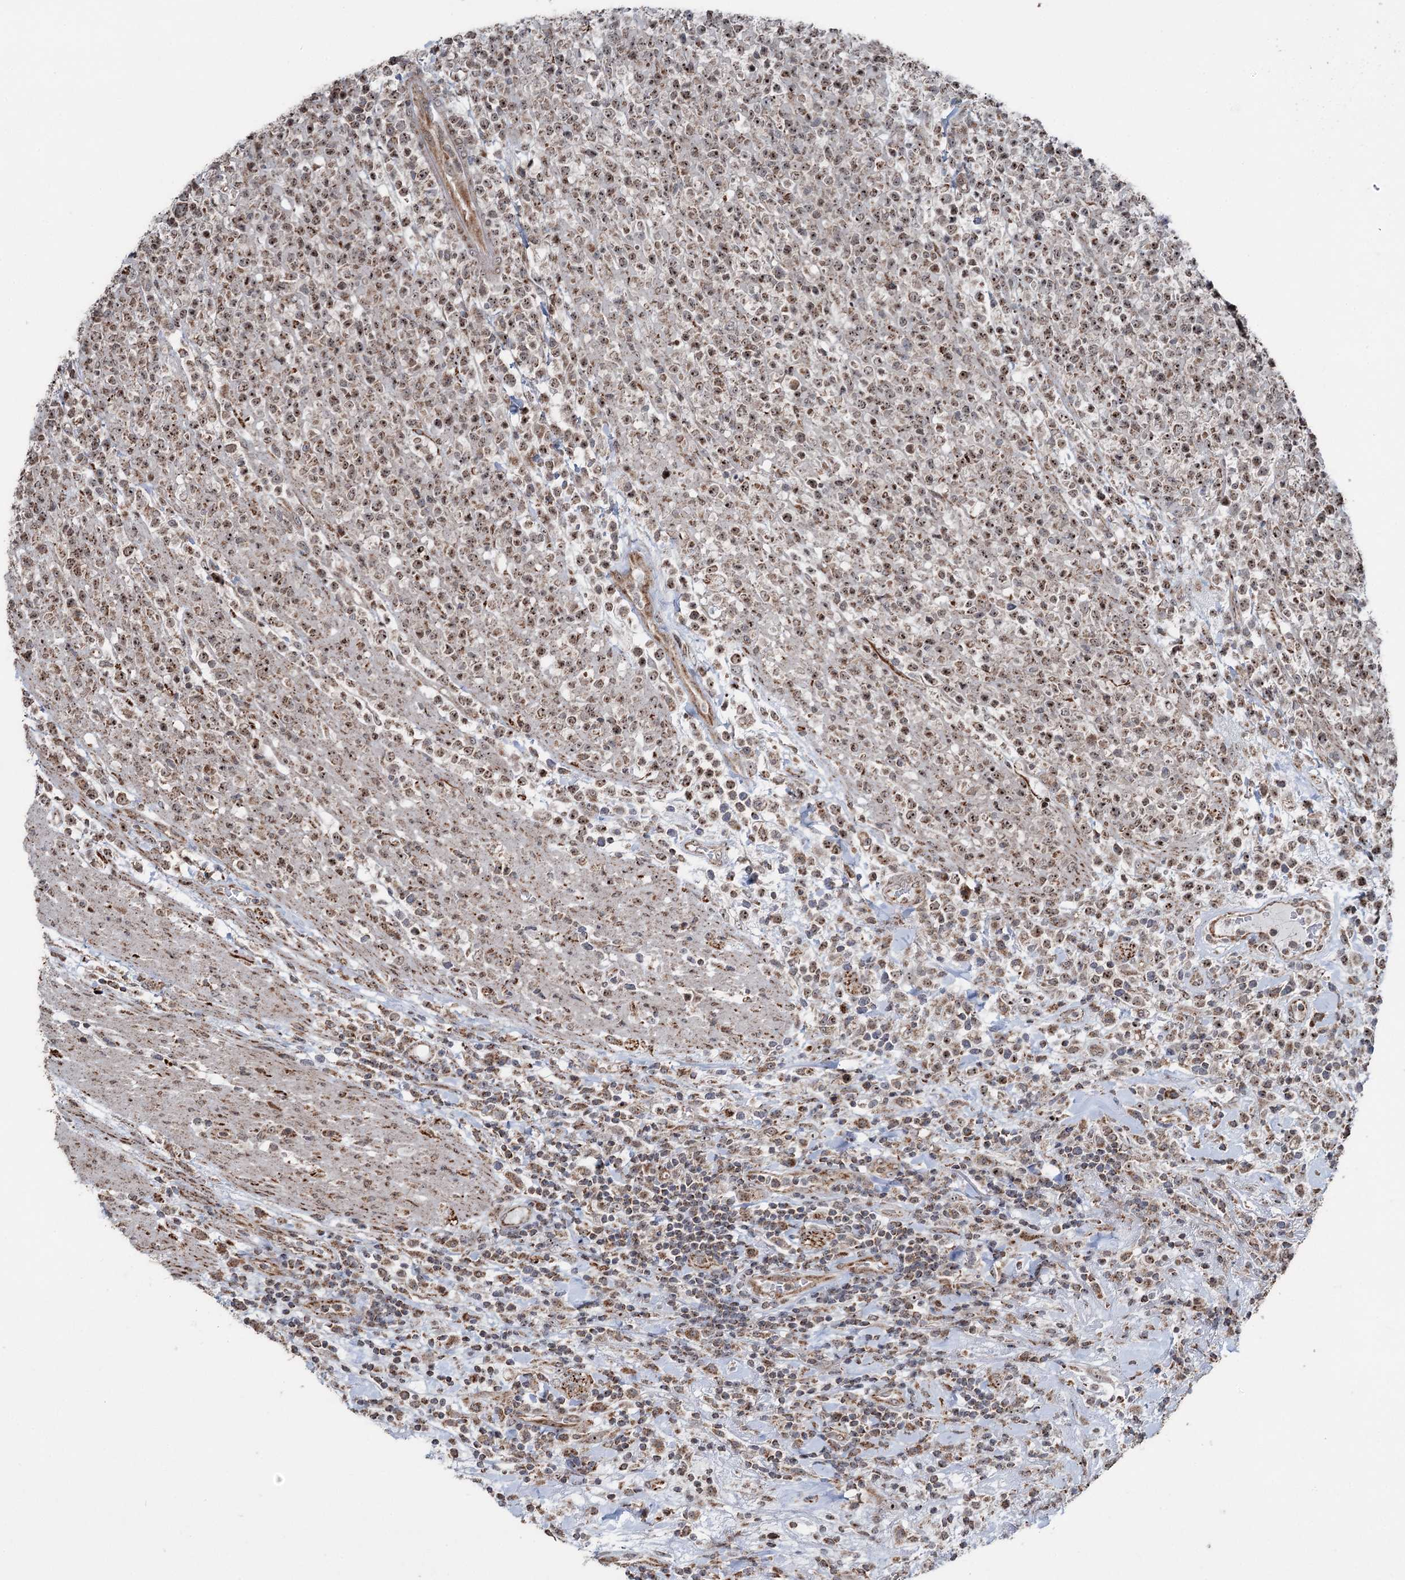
{"staining": {"intensity": "moderate", "quantity": ">75%", "location": "cytoplasmic/membranous,nuclear"}, "tissue": "lymphoma", "cell_type": "Tumor cells", "image_type": "cancer", "snomed": [{"axis": "morphology", "description": "Malignant lymphoma, non-Hodgkin's type, High grade"}, {"axis": "topography", "description": "Colon"}], "caption": "Immunohistochemical staining of human malignant lymphoma, non-Hodgkin's type (high-grade) demonstrates medium levels of moderate cytoplasmic/membranous and nuclear staining in about >75% of tumor cells.", "gene": "STEEP1", "patient": {"sex": "female", "age": 53}}